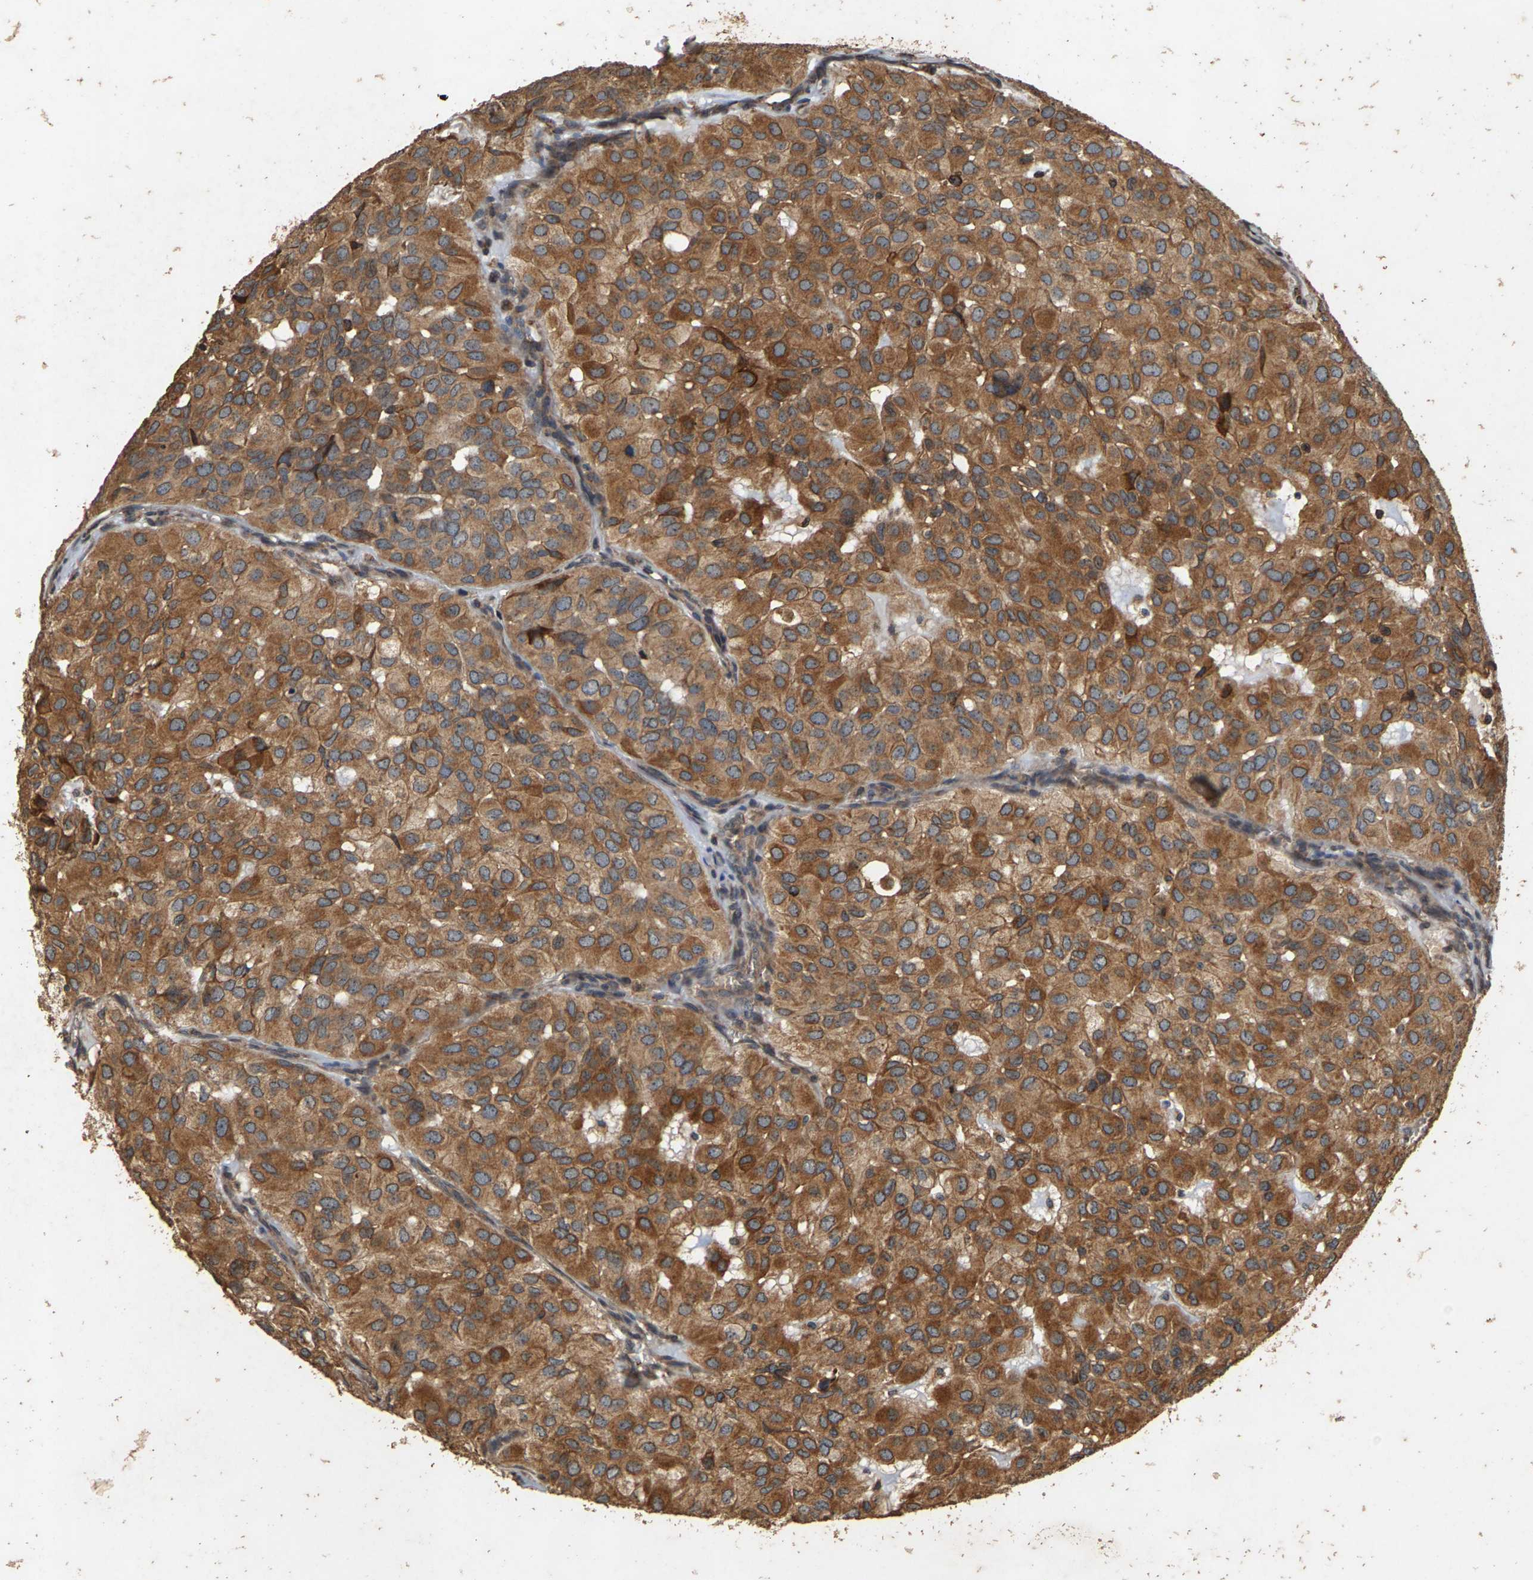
{"staining": {"intensity": "moderate", "quantity": ">75%", "location": "cytoplasmic/membranous"}, "tissue": "head and neck cancer", "cell_type": "Tumor cells", "image_type": "cancer", "snomed": [{"axis": "morphology", "description": "Adenocarcinoma, NOS"}, {"axis": "topography", "description": "Salivary gland, NOS"}, {"axis": "topography", "description": "Head-Neck"}], "caption": "Protein expression analysis of human head and neck adenocarcinoma reveals moderate cytoplasmic/membranous staining in approximately >75% of tumor cells. The protein is shown in brown color, while the nuclei are stained blue.", "gene": "CIDEC", "patient": {"sex": "female", "age": 76}}